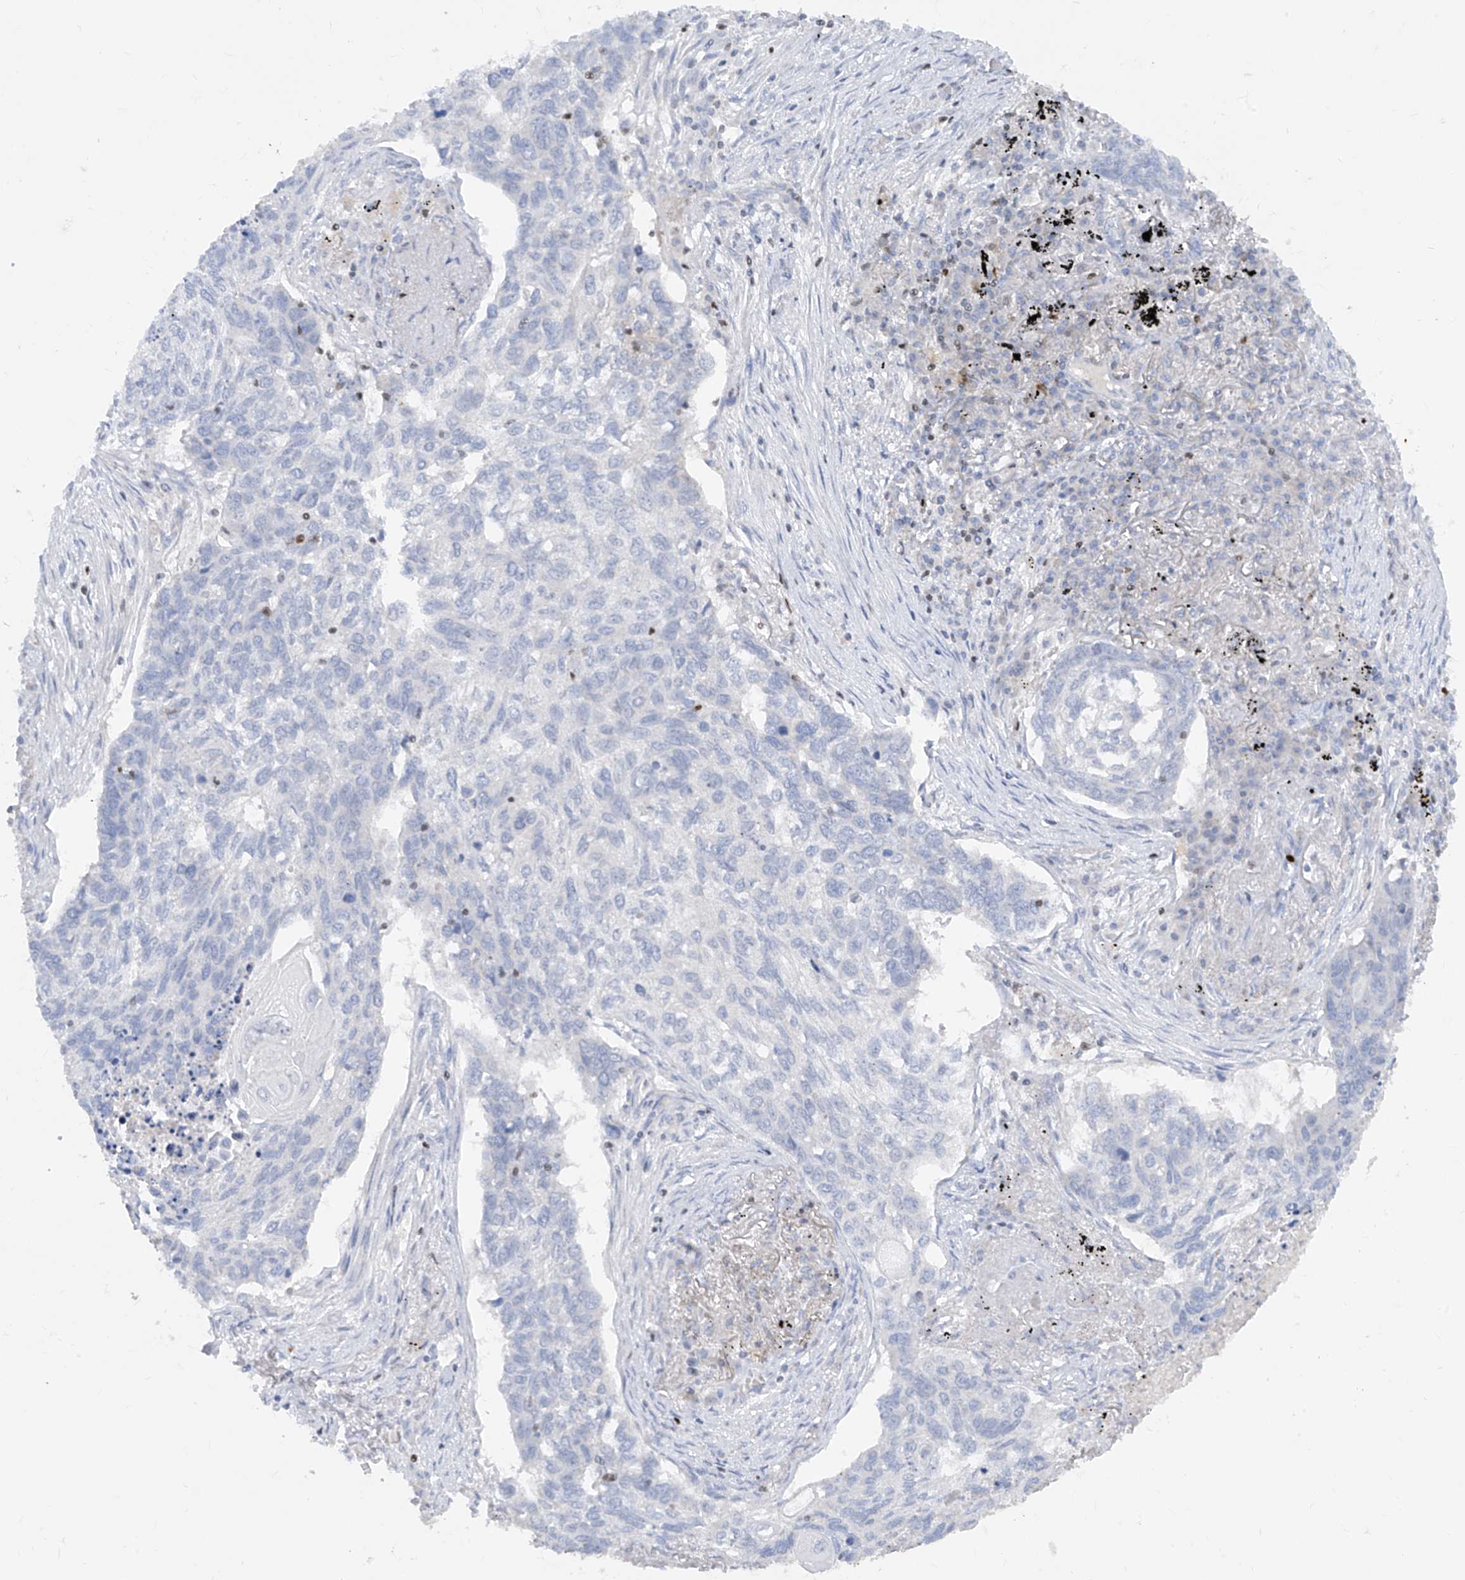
{"staining": {"intensity": "negative", "quantity": "none", "location": "none"}, "tissue": "lung cancer", "cell_type": "Tumor cells", "image_type": "cancer", "snomed": [{"axis": "morphology", "description": "Squamous cell carcinoma, NOS"}, {"axis": "topography", "description": "Lung"}], "caption": "Immunohistochemistry photomicrograph of neoplastic tissue: lung squamous cell carcinoma stained with DAB demonstrates no significant protein staining in tumor cells.", "gene": "TBX21", "patient": {"sex": "female", "age": 63}}